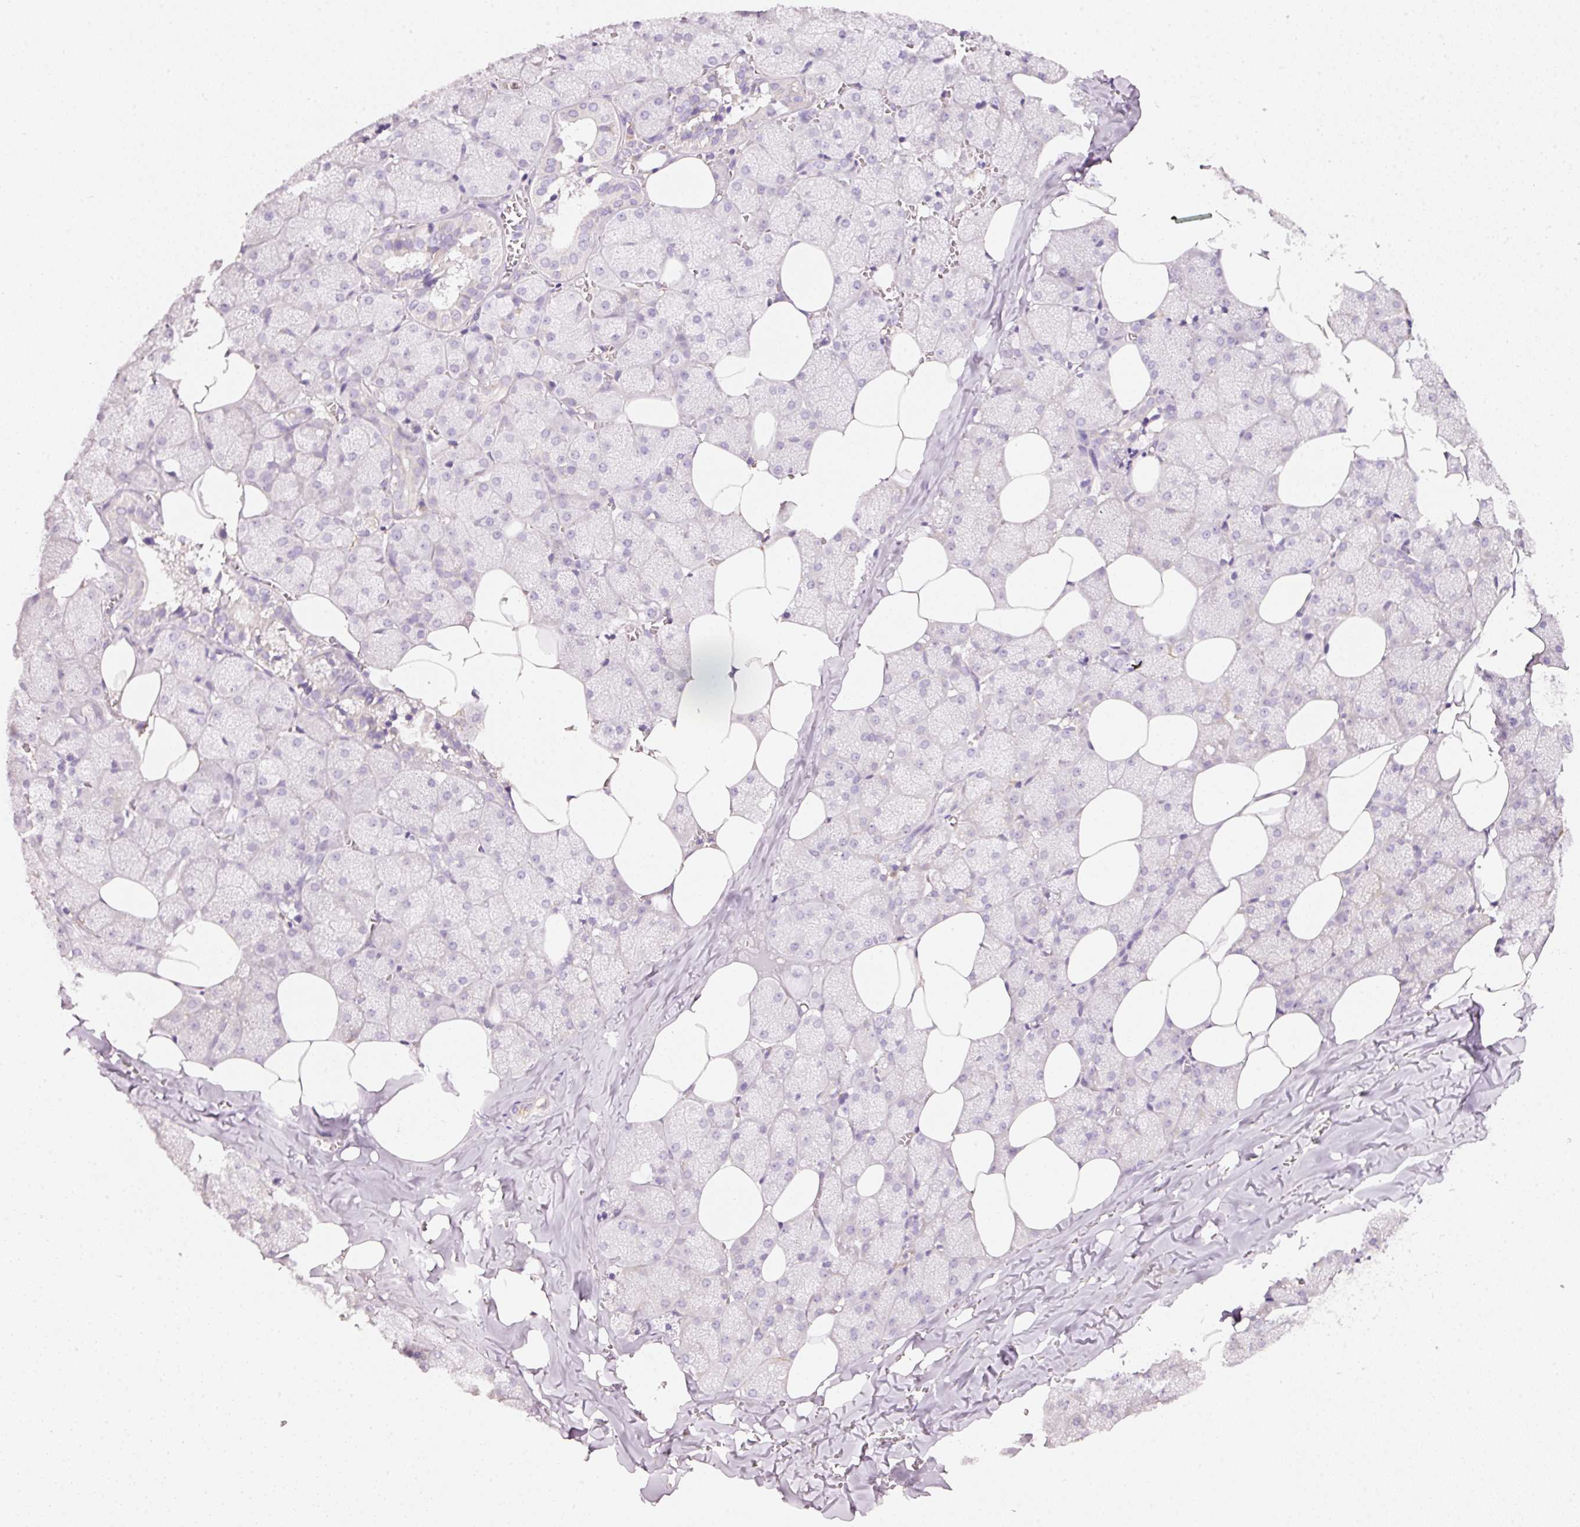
{"staining": {"intensity": "negative", "quantity": "none", "location": "none"}, "tissue": "salivary gland", "cell_type": "Glandular cells", "image_type": "normal", "snomed": [{"axis": "morphology", "description": "Normal tissue, NOS"}, {"axis": "topography", "description": "Salivary gland"}, {"axis": "topography", "description": "Peripheral nerve tissue"}], "caption": "Immunohistochemistry (IHC) micrograph of unremarkable salivary gland stained for a protein (brown), which exhibits no positivity in glandular cells.", "gene": "GCG", "patient": {"sex": "male", "age": 38}}